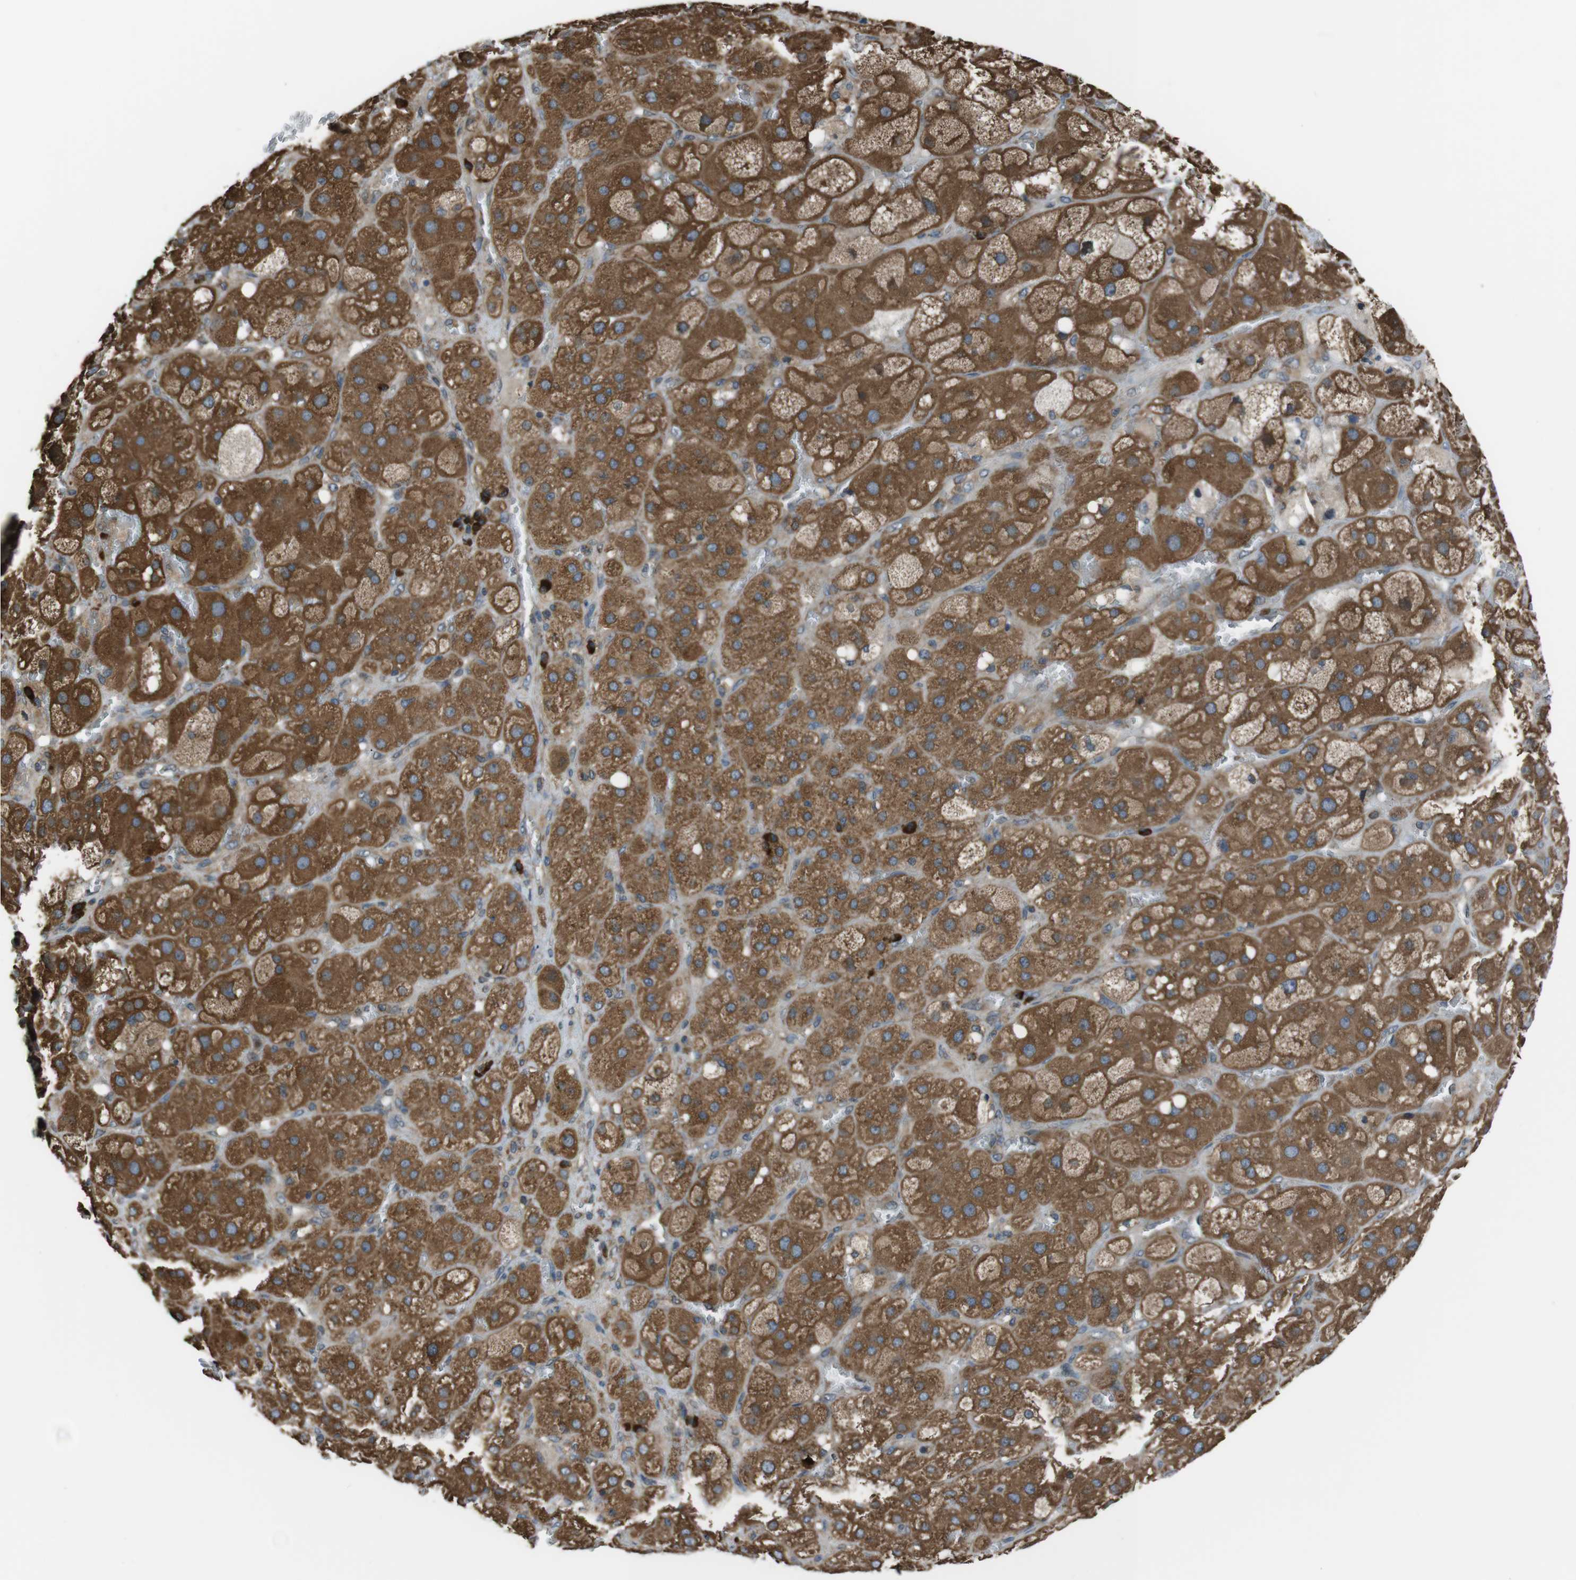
{"staining": {"intensity": "moderate", "quantity": ">75%", "location": "cytoplasmic/membranous"}, "tissue": "adrenal gland", "cell_type": "Glandular cells", "image_type": "normal", "snomed": [{"axis": "morphology", "description": "Normal tissue, NOS"}, {"axis": "topography", "description": "Adrenal gland"}], "caption": "Immunohistochemistry photomicrograph of normal human adrenal gland stained for a protein (brown), which exhibits medium levels of moderate cytoplasmic/membranous positivity in approximately >75% of glandular cells.", "gene": "SSR3", "patient": {"sex": "female", "age": 47}}